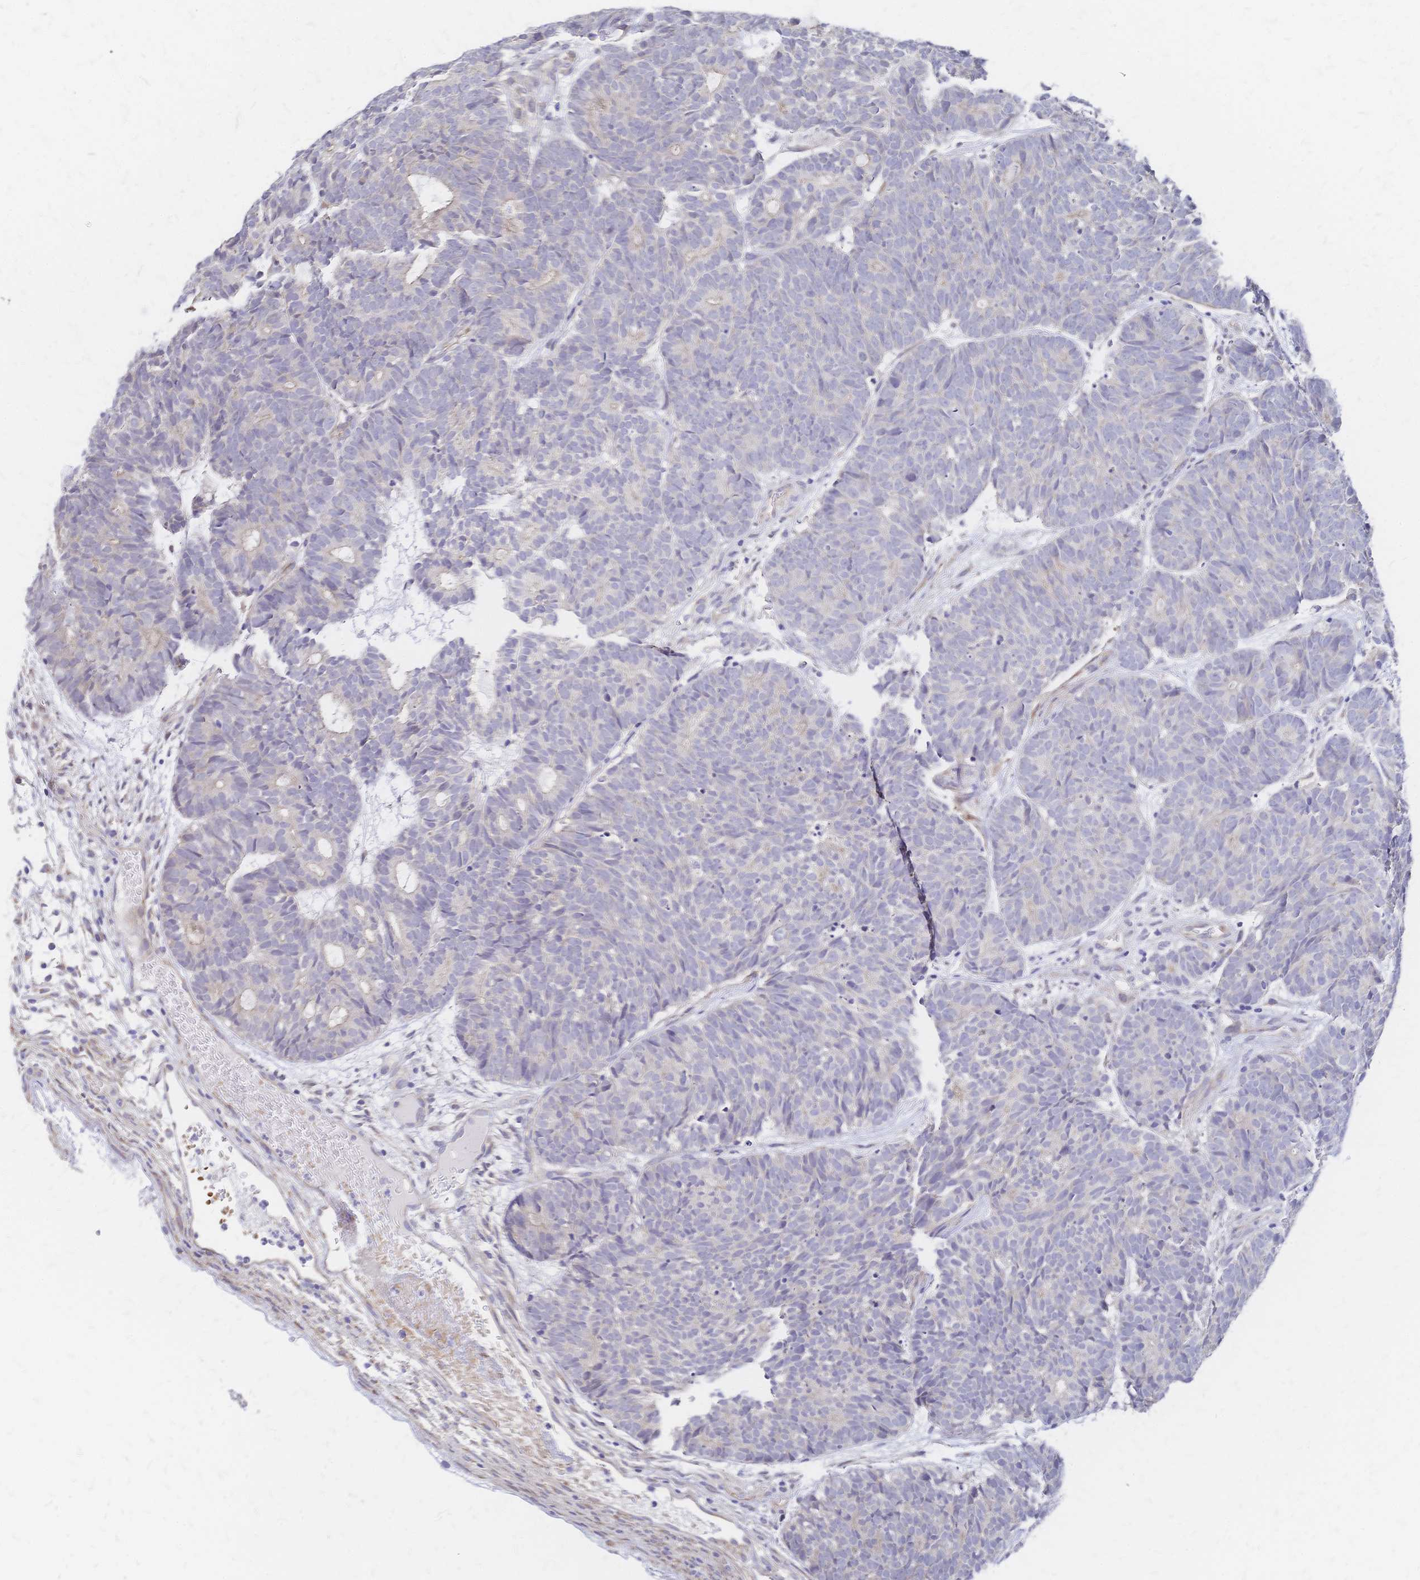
{"staining": {"intensity": "negative", "quantity": "none", "location": "none"}, "tissue": "head and neck cancer", "cell_type": "Tumor cells", "image_type": "cancer", "snomed": [{"axis": "morphology", "description": "Adenocarcinoma, NOS"}, {"axis": "topography", "description": "Head-Neck"}], "caption": "Tumor cells are negative for brown protein staining in head and neck cancer (adenocarcinoma).", "gene": "SLC5A1", "patient": {"sex": "female", "age": 81}}